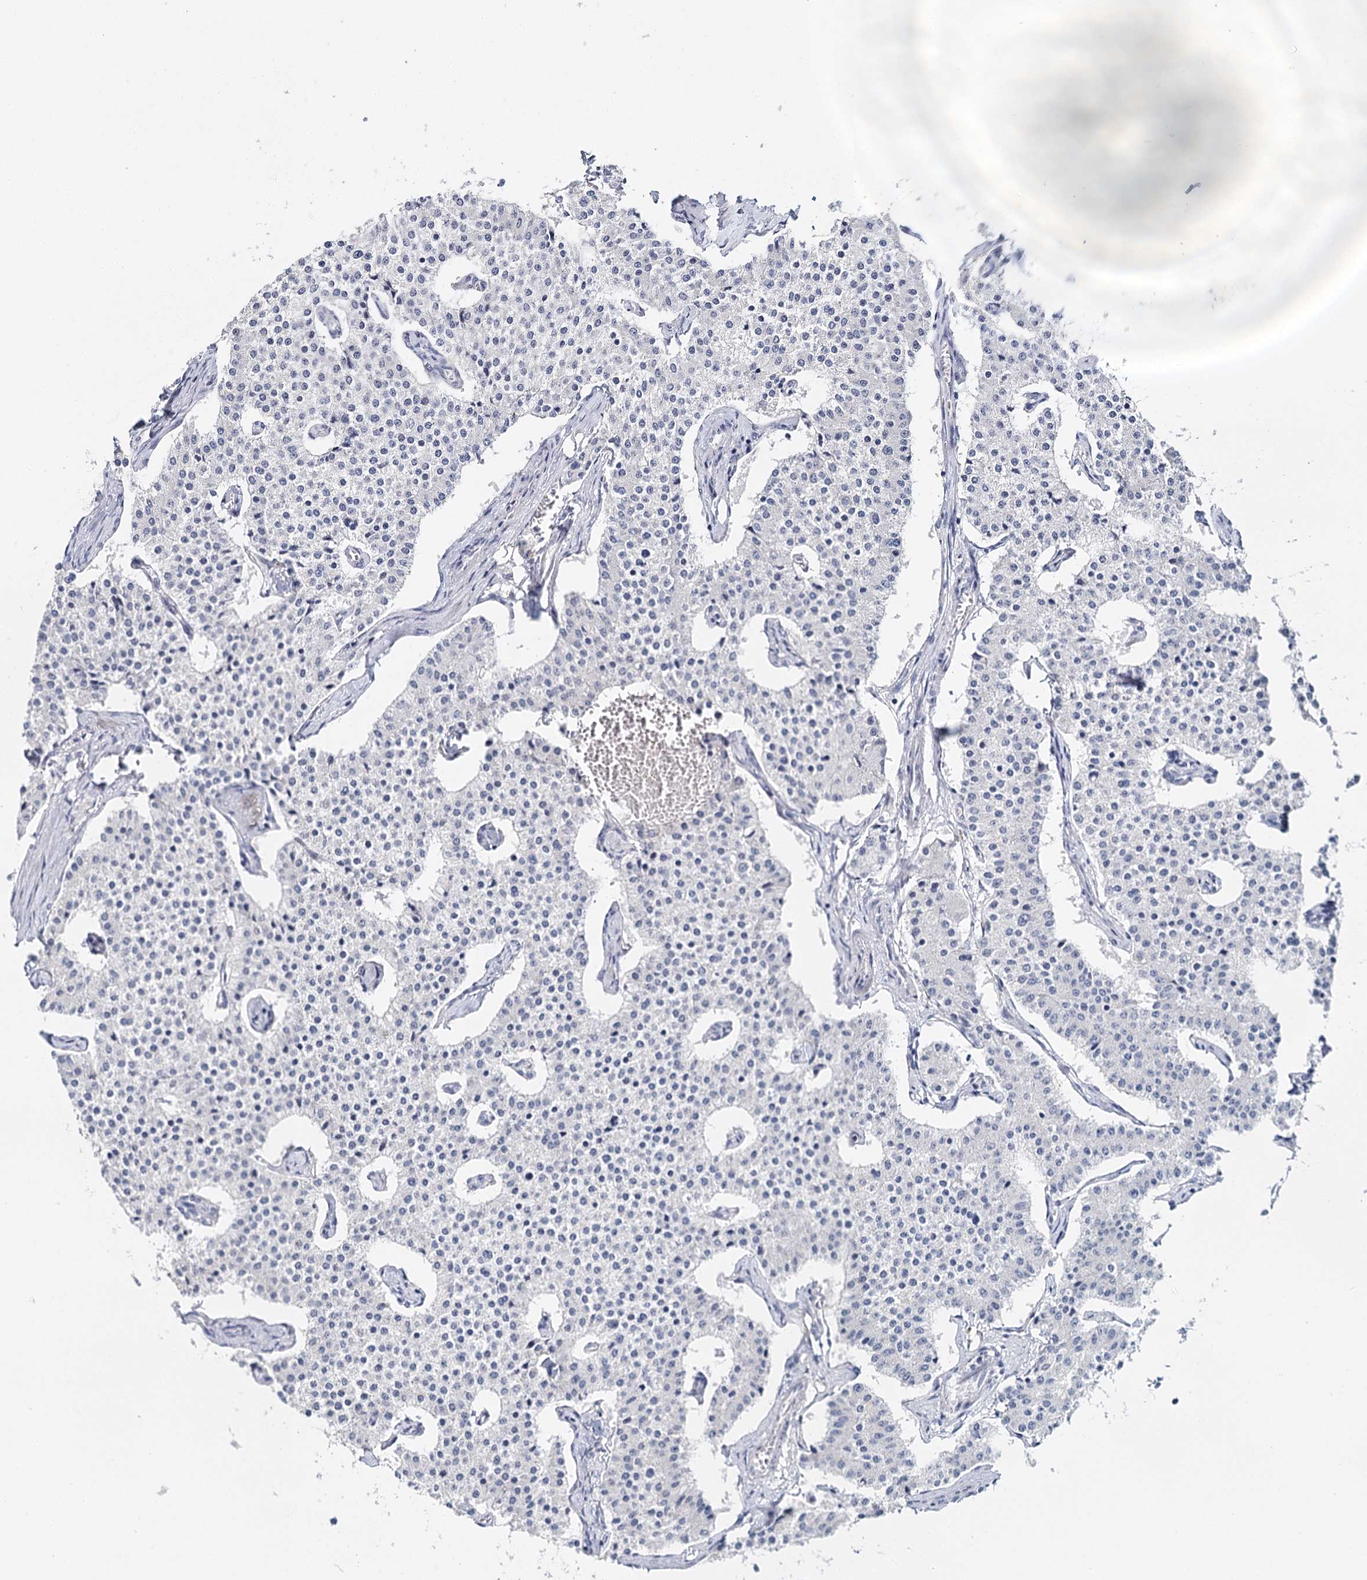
{"staining": {"intensity": "negative", "quantity": "none", "location": "none"}, "tissue": "carcinoid", "cell_type": "Tumor cells", "image_type": "cancer", "snomed": [{"axis": "morphology", "description": "Carcinoid, malignant, NOS"}, {"axis": "topography", "description": "Colon"}], "caption": "High magnification brightfield microscopy of carcinoid stained with DAB (brown) and counterstained with hematoxylin (blue): tumor cells show no significant positivity.", "gene": "TP53", "patient": {"sex": "female", "age": 52}}